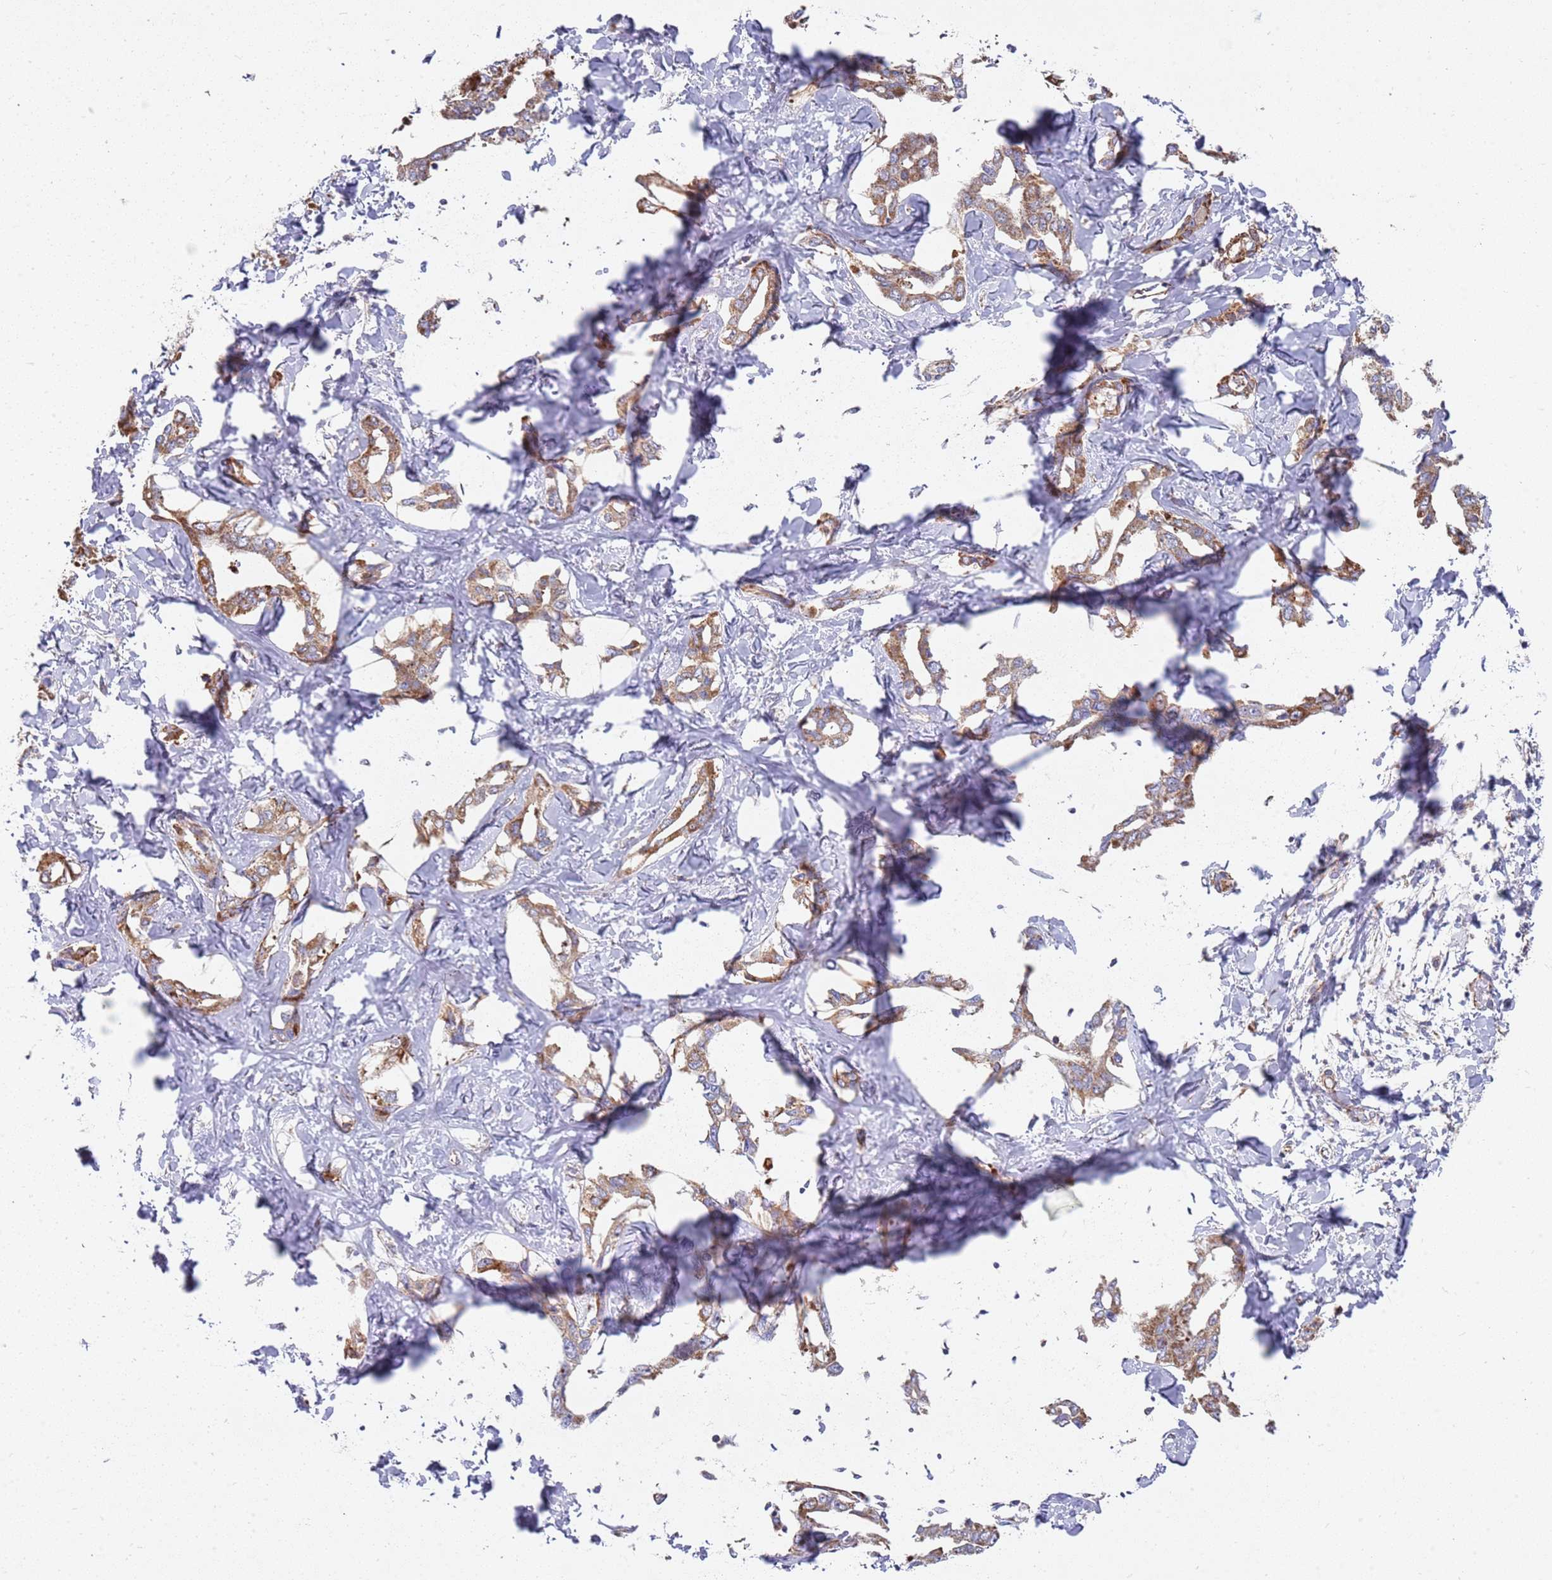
{"staining": {"intensity": "moderate", "quantity": "25%-75%", "location": "cytoplasmic/membranous"}, "tissue": "liver cancer", "cell_type": "Tumor cells", "image_type": "cancer", "snomed": [{"axis": "morphology", "description": "Cholangiocarcinoma"}, {"axis": "topography", "description": "Liver"}], "caption": "Immunohistochemical staining of cholangiocarcinoma (liver) exhibits medium levels of moderate cytoplasmic/membranous staining in about 25%-75% of tumor cells.", "gene": "WDFY3", "patient": {"sex": "male", "age": 59}}